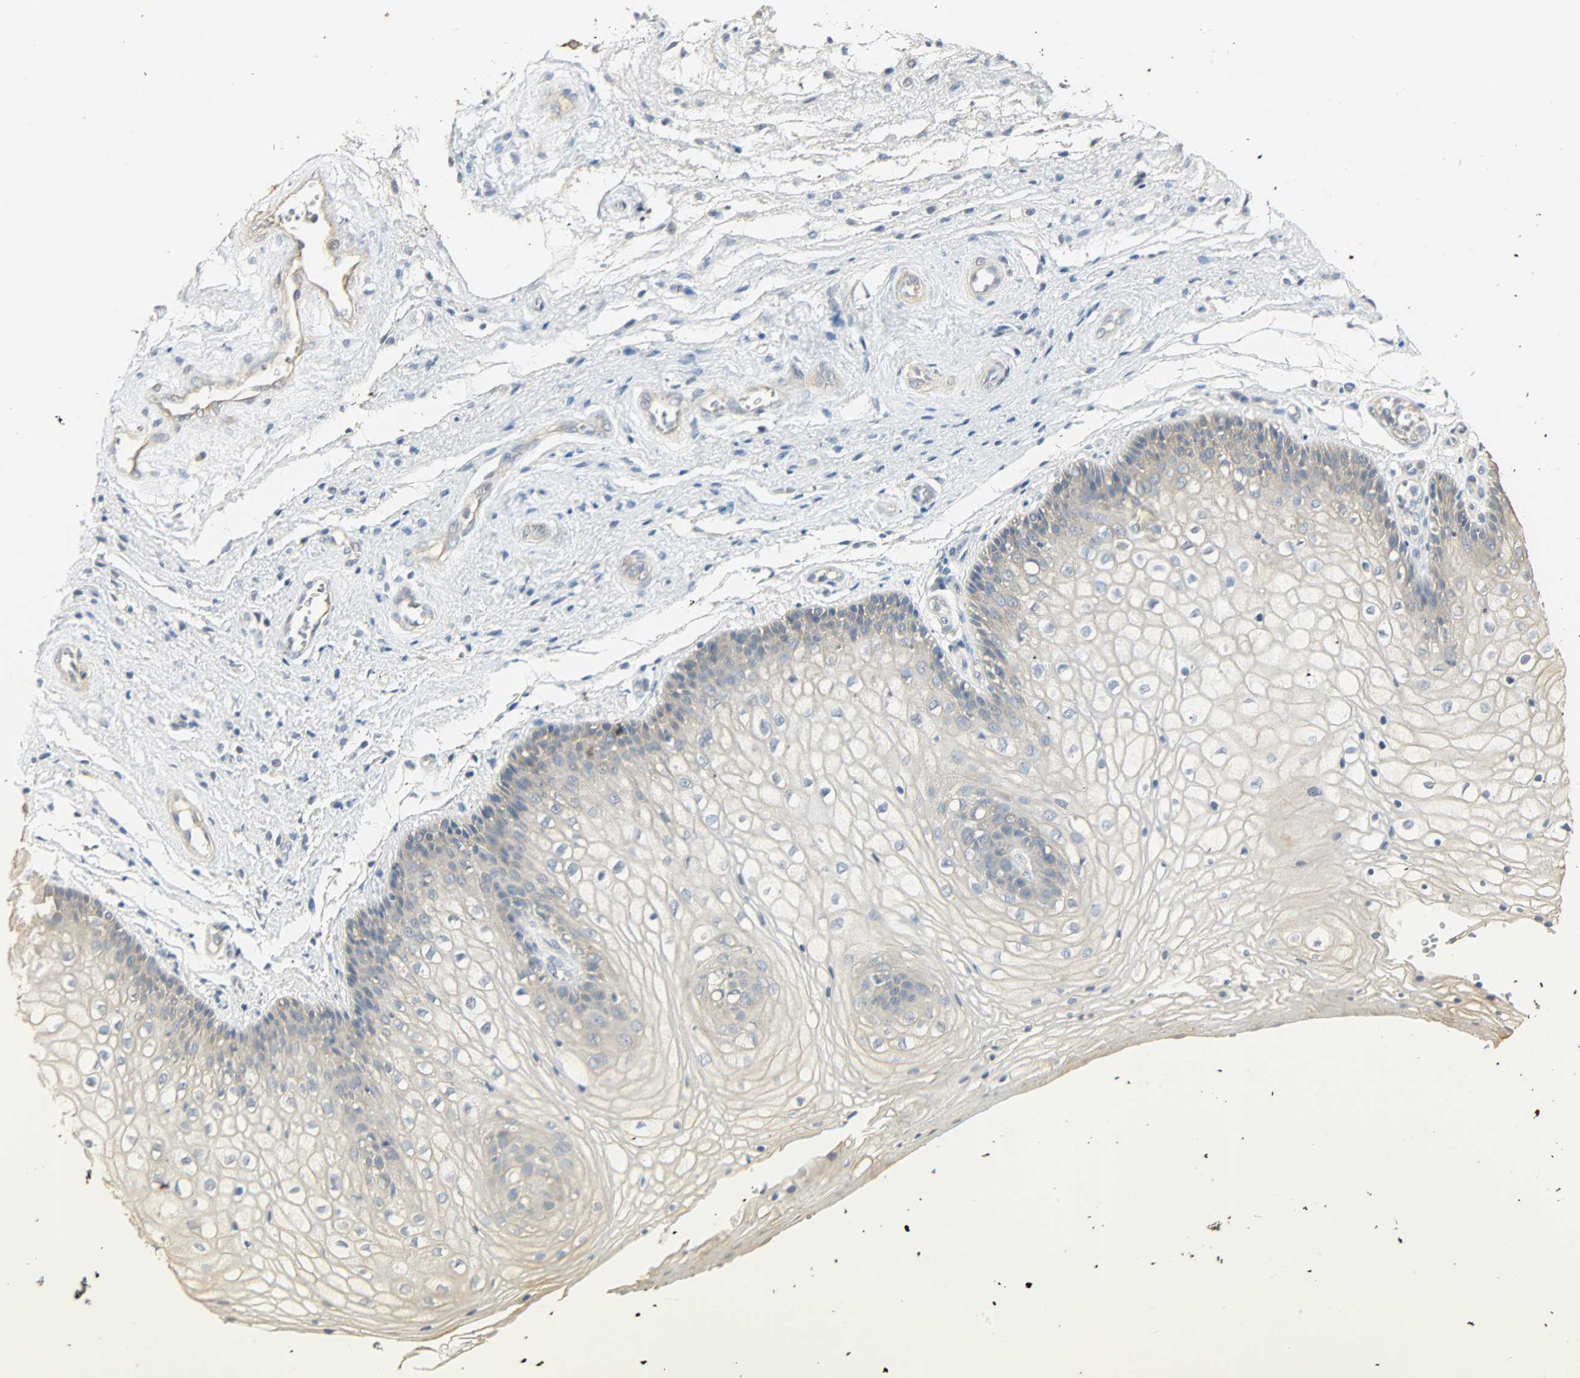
{"staining": {"intensity": "weak", "quantity": "25%-75%", "location": "cytoplasmic/membranous"}, "tissue": "vagina", "cell_type": "Squamous epithelial cells", "image_type": "normal", "snomed": [{"axis": "morphology", "description": "Normal tissue, NOS"}, {"axis": "topography", "description": "Vagina"}], "caption": "Immunohistochemical staining of benign human vagina demonstrates low levels of weak cytoplasmic/membranous expression in approximately 25%-75% of squamous epithelial cells.", "gene": "USP13", "patient": {"sex": "female", "age": 34}}